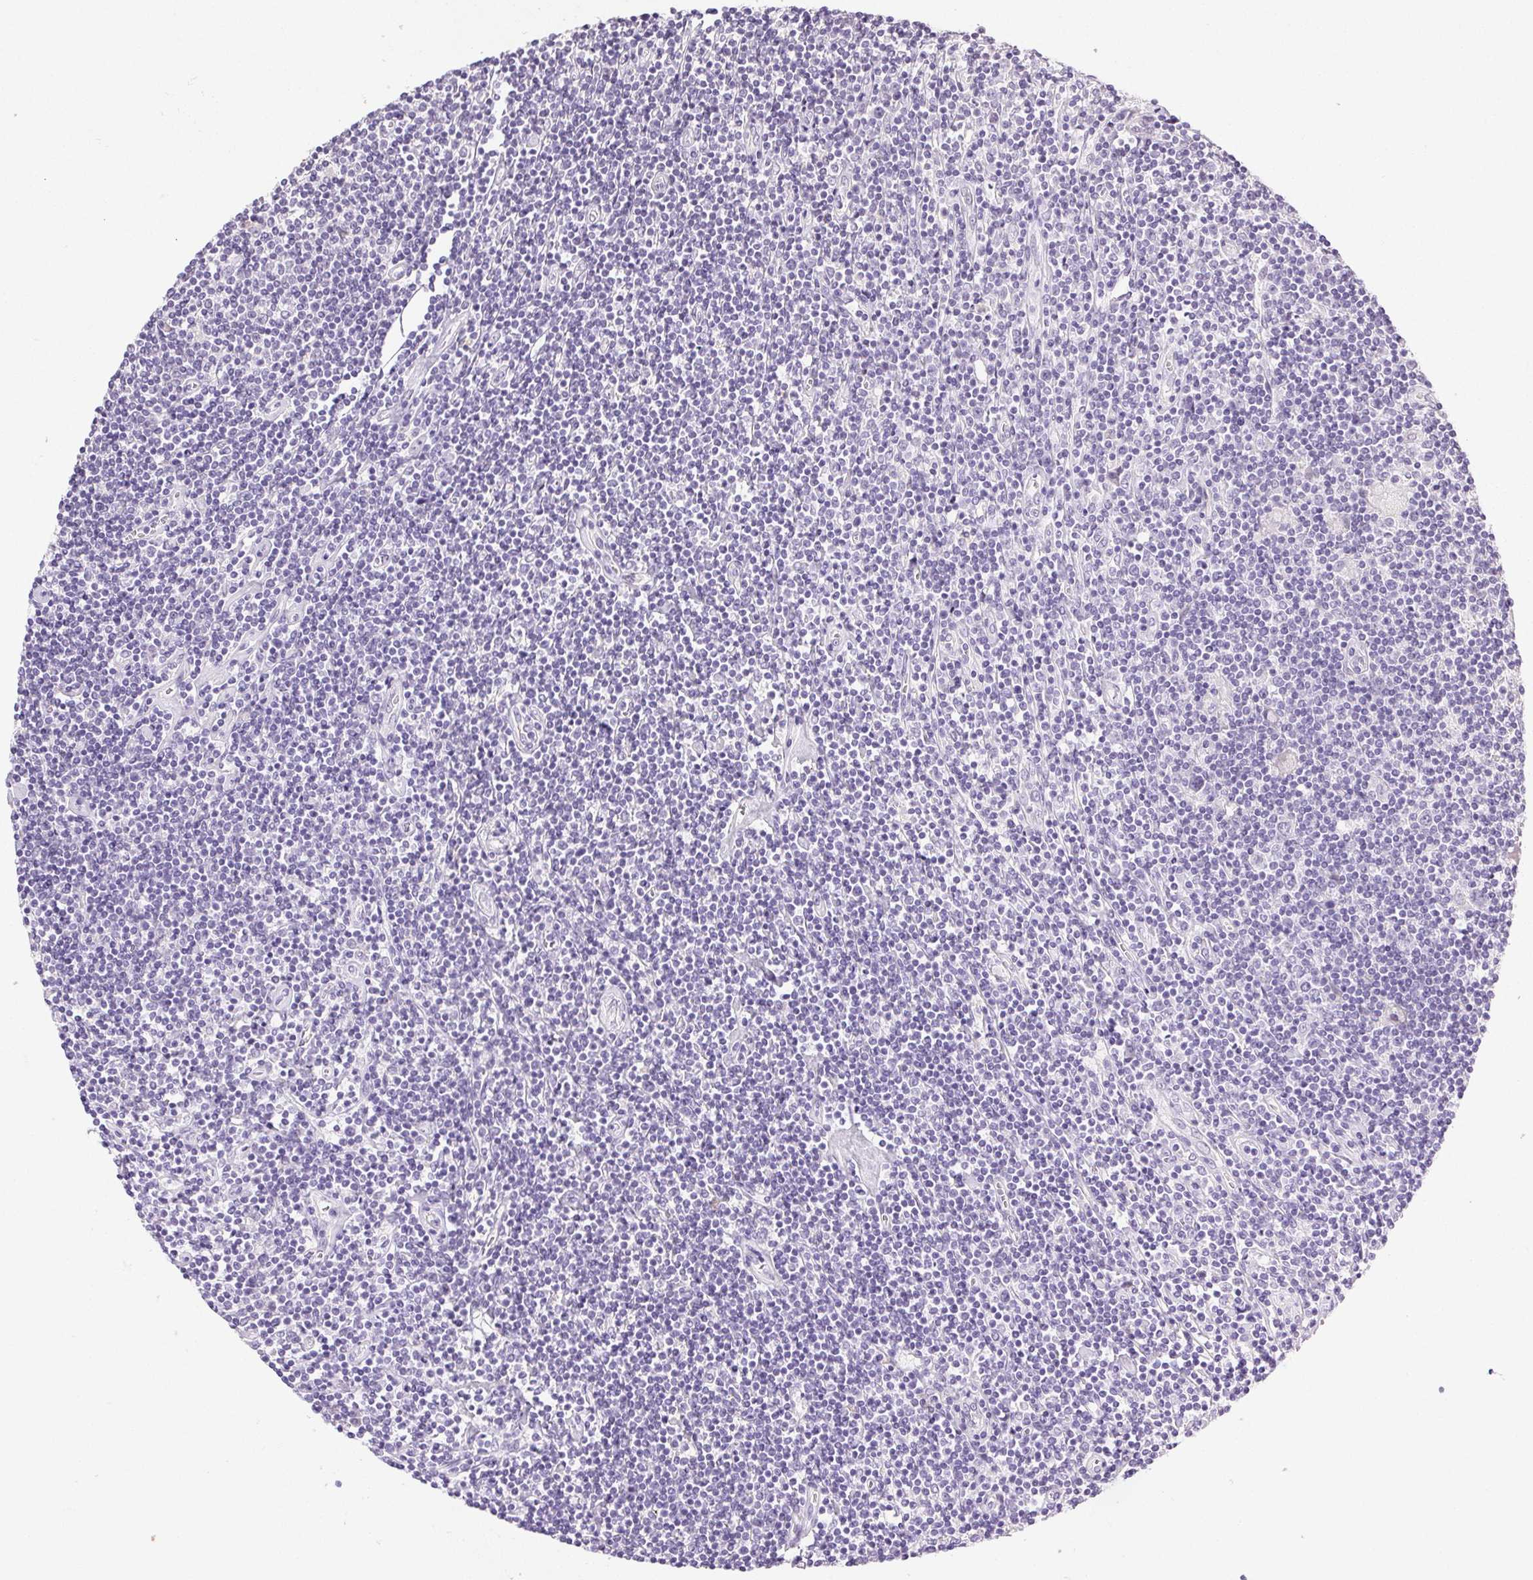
{"staining": {"intensity": "negative", "quantity": "none", "location": "none"}, "tissue": "lymphoma", "cell_type": "Tumor cells", "image_type": "cancer", "snomed": [{"axis": "morphology", "description": "Hodgkin's disease, NOS"}, {"axis": "topography", "description": "Lymph node"}], "caption": "This is an immunohistochemistry (IHC) micrograph of human lymphoma. There is no positivity in tumor cells.", "gene": "CLDN10", "patient": {"sex": "male", "age": 40}}